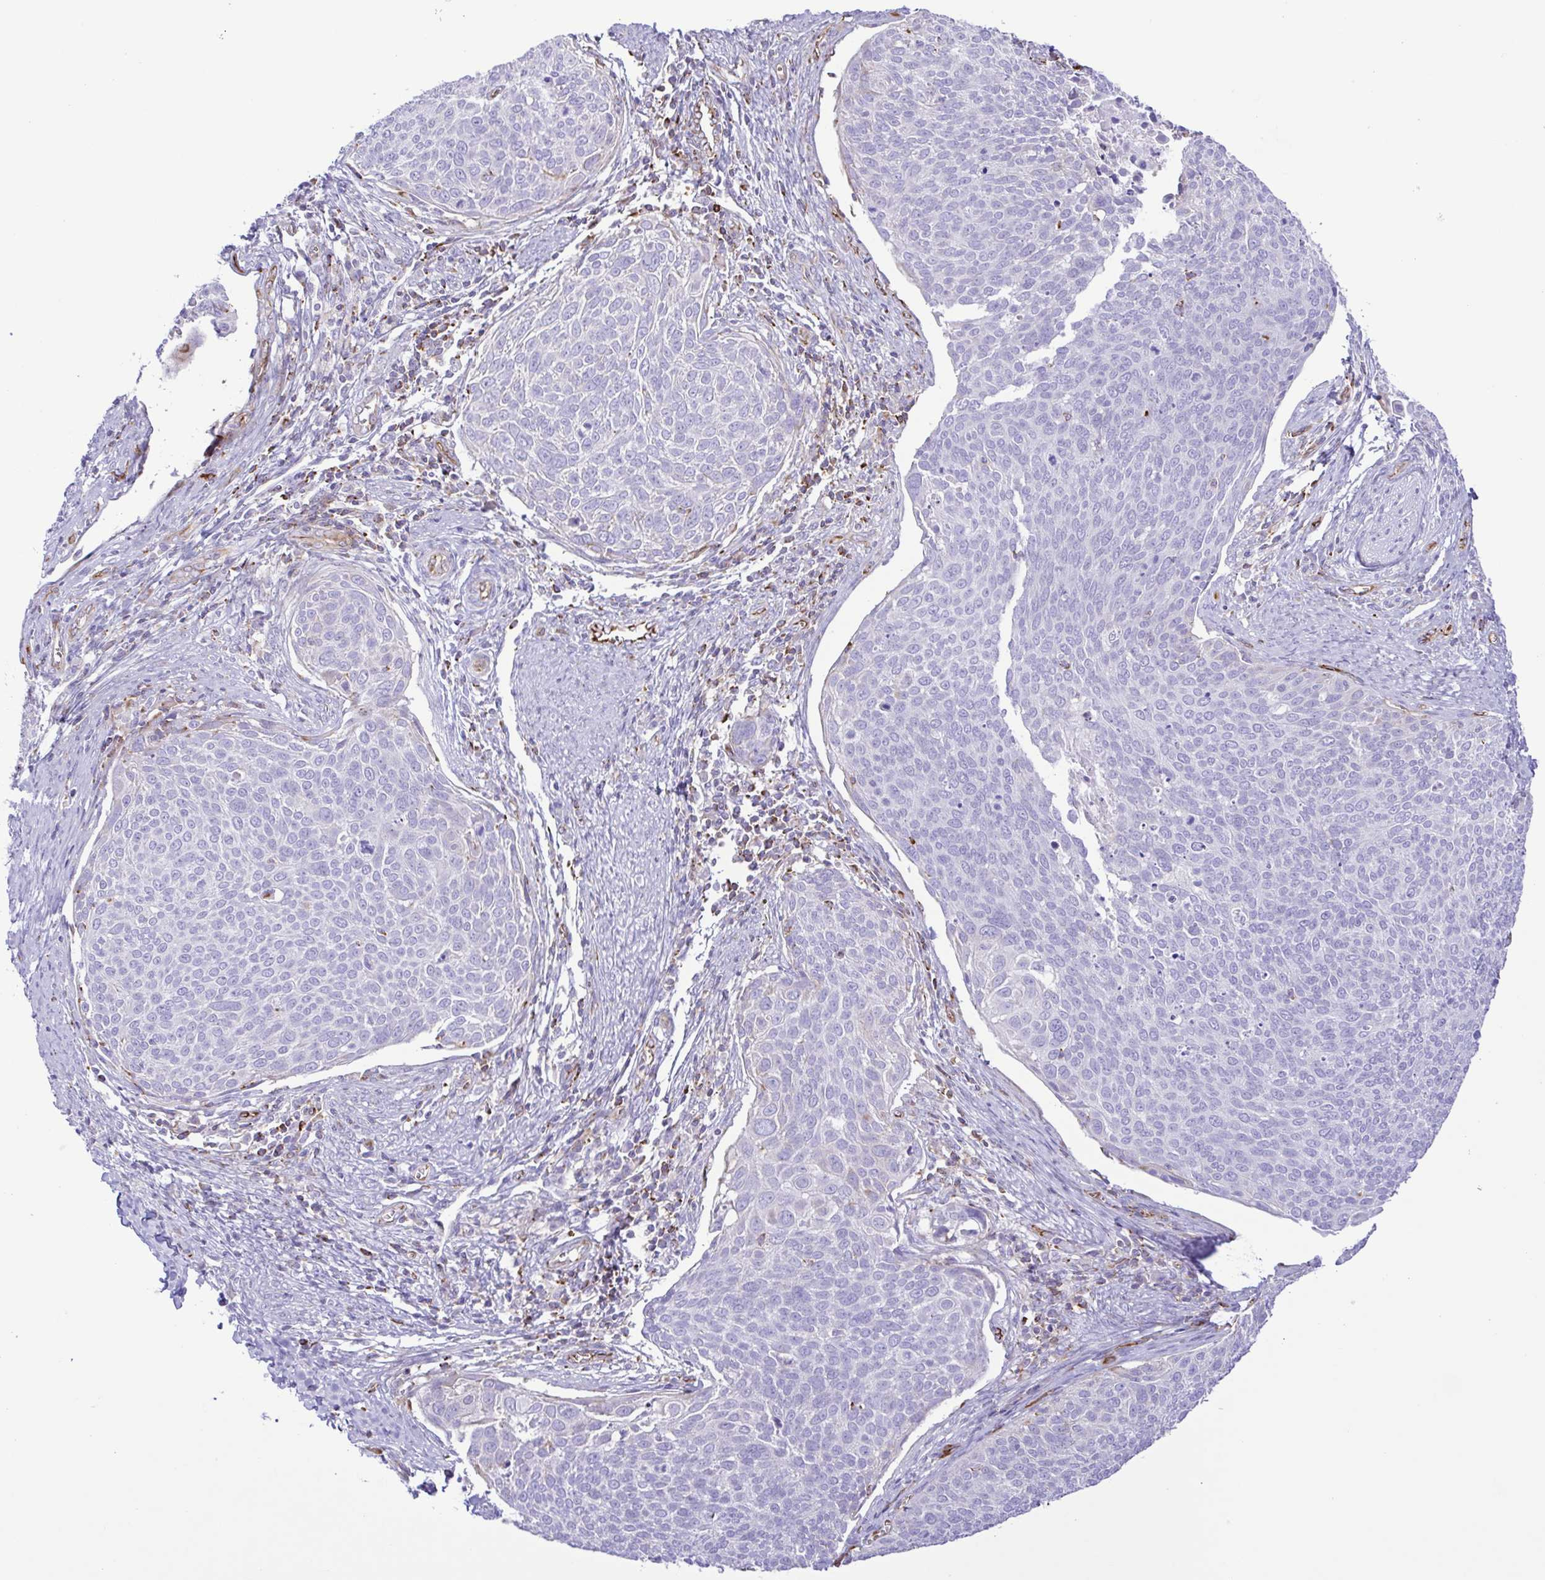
{"staining": {"intensity": "negative", "quantity": "none", "location": "none"}, "tissue": "cervical cancer", "cell_type": "Tumor cells", "image_type": "cancer", "snomed": [{"axis": "morphology", "description": "Squamous cell carcinoma, NOS"}, {"axis": "topography", "description": "Cervix"}], "caption": "Immunohistochemical staining of cervical squamous cell carcinoma displays no significant expression in tumor cells.", "gene": "FLT1", "patient": {"sex": "female", "age": 39}}